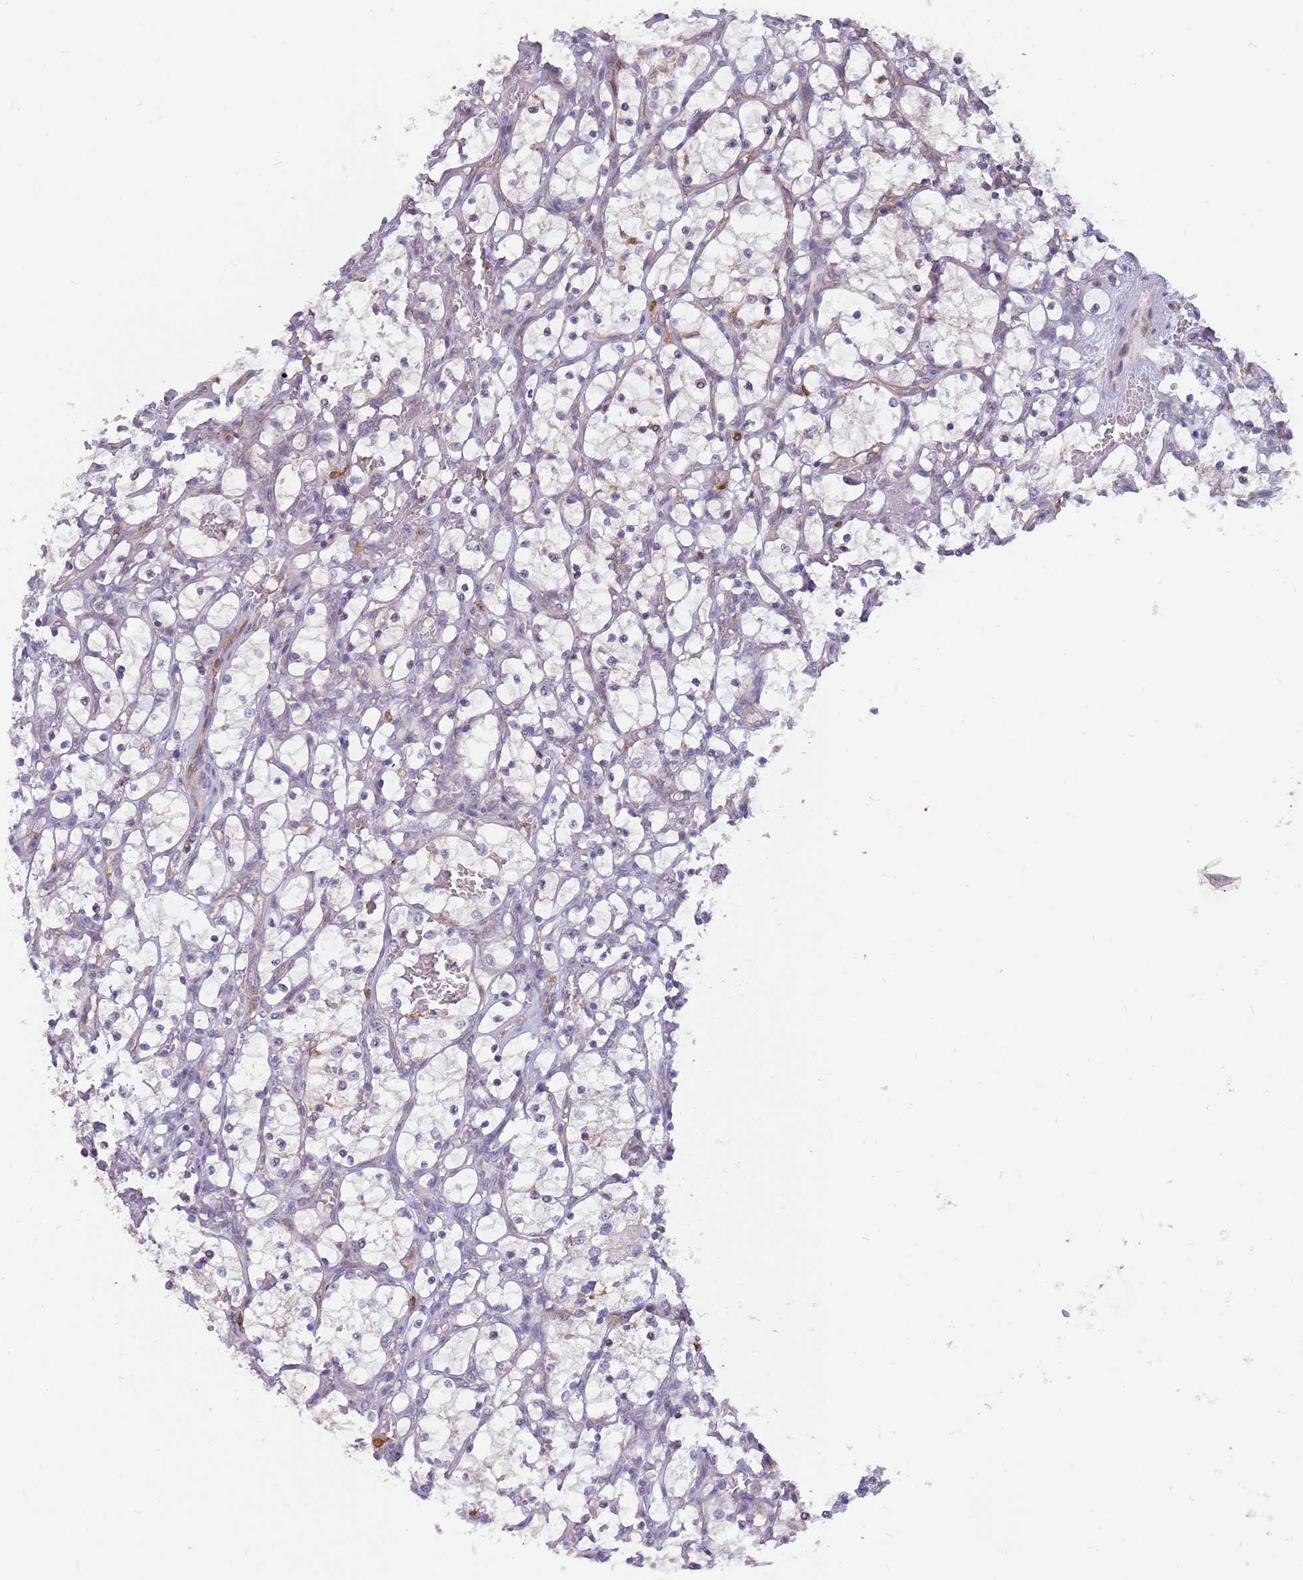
{"staining": {"intensity": "negative", "quantity": "none", "location": "none"}, "tissue": "renal cancer", "cell_type": "Tumor cells", "image_type": "cancer", "snomed": [{"axis": "morphology", "description": "Adenocarcinoma, NOS"}, {"axis": "topography", "description": "Kidney"}], "caption": "Tumor cells show no significant staining in renal cancer.", "gene": "CCNJL", "patient": {"sex": "female", "age": 69}}